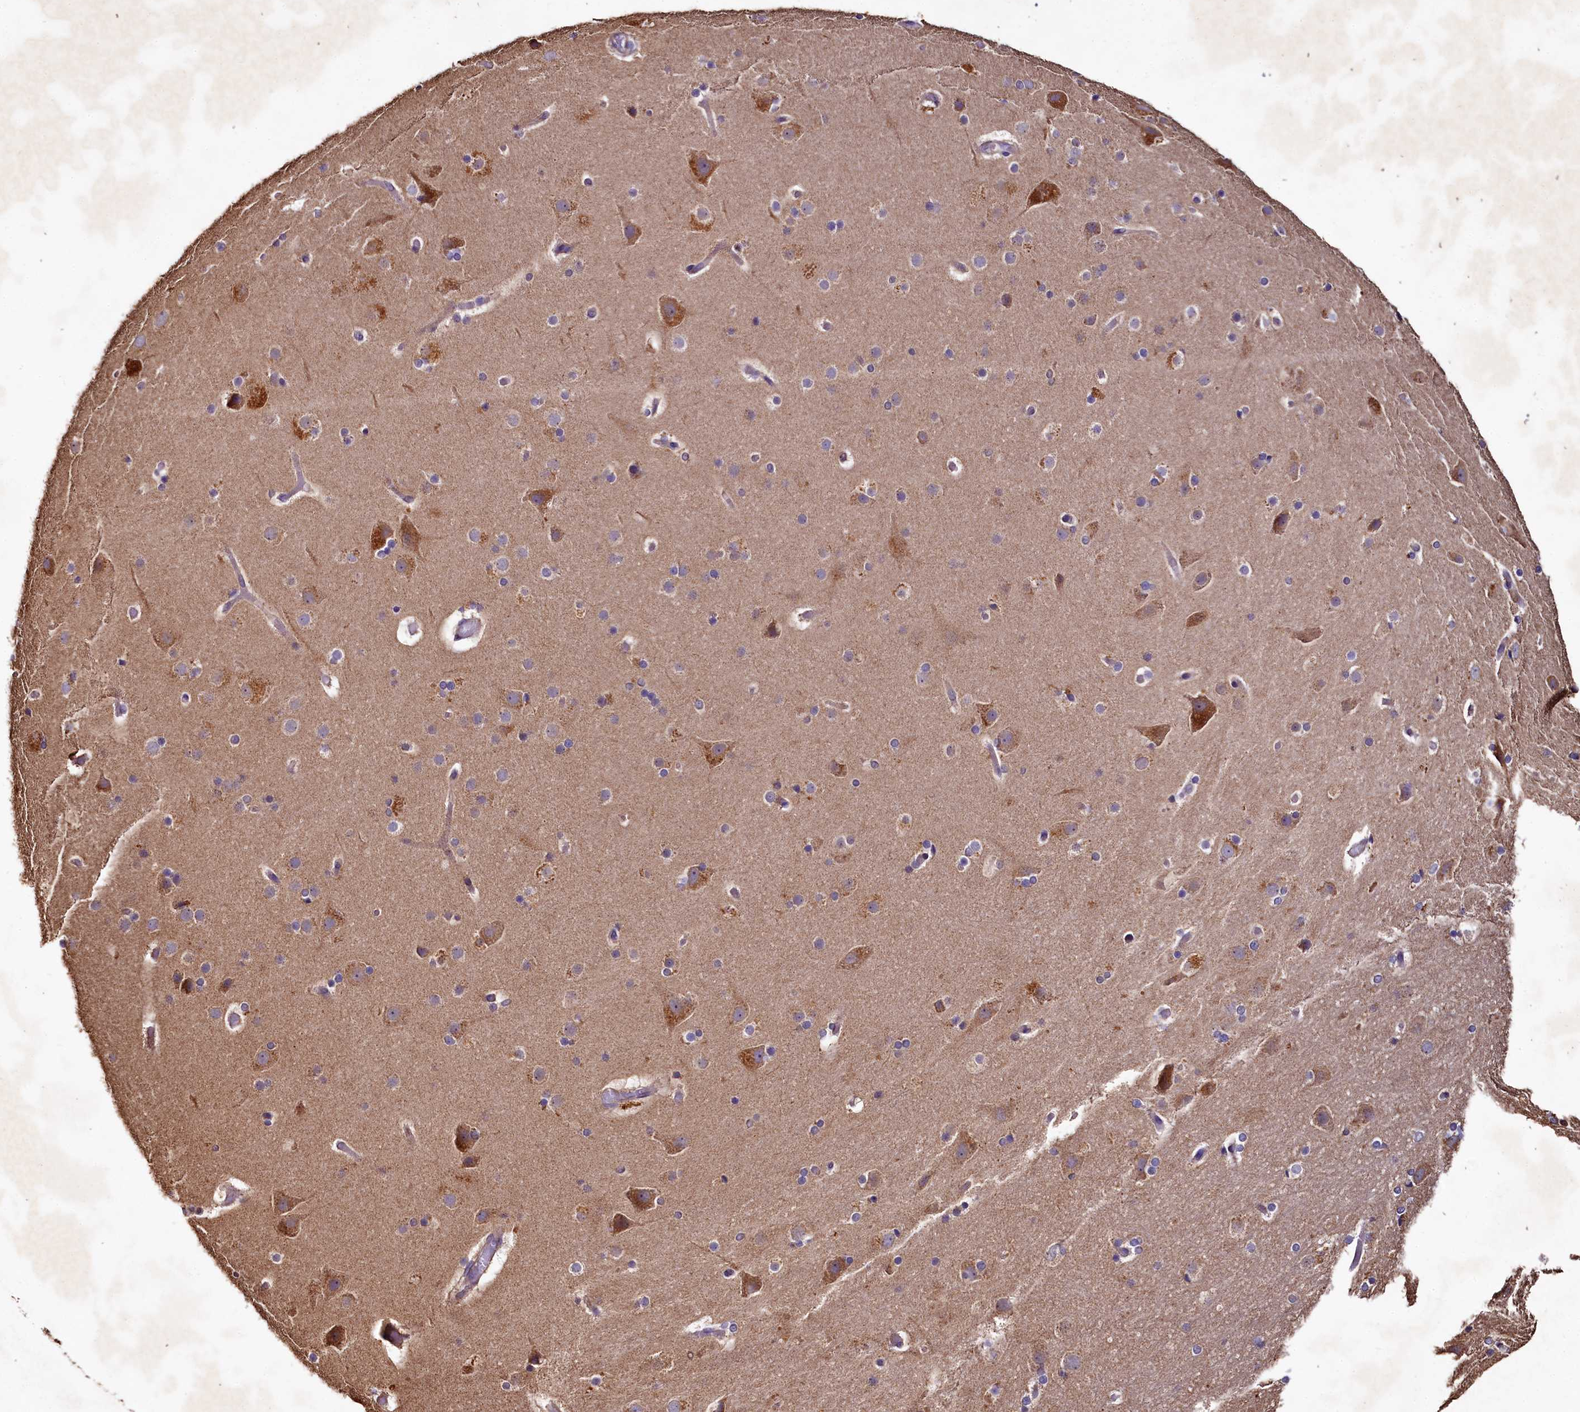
{"staining": {"intensity": "weak", "quantity": "<25%", "location": "cytoplasmic/membranous"}, "tissue": "cerebral cortex", "cell_type": "Endothelial cells", "image_type": "normal", "snomed": [{"axis": "morphology", "description": "Normal tissue, NOS"}, {"axis": "topography", "description": "Cerebral cortex"}], "caption": "The histopathology image shows no staining of endothelial cells in benign cerebral cortex.", "gene": "SPRYD3", "patient": {"sex": "male", "age": 57}}